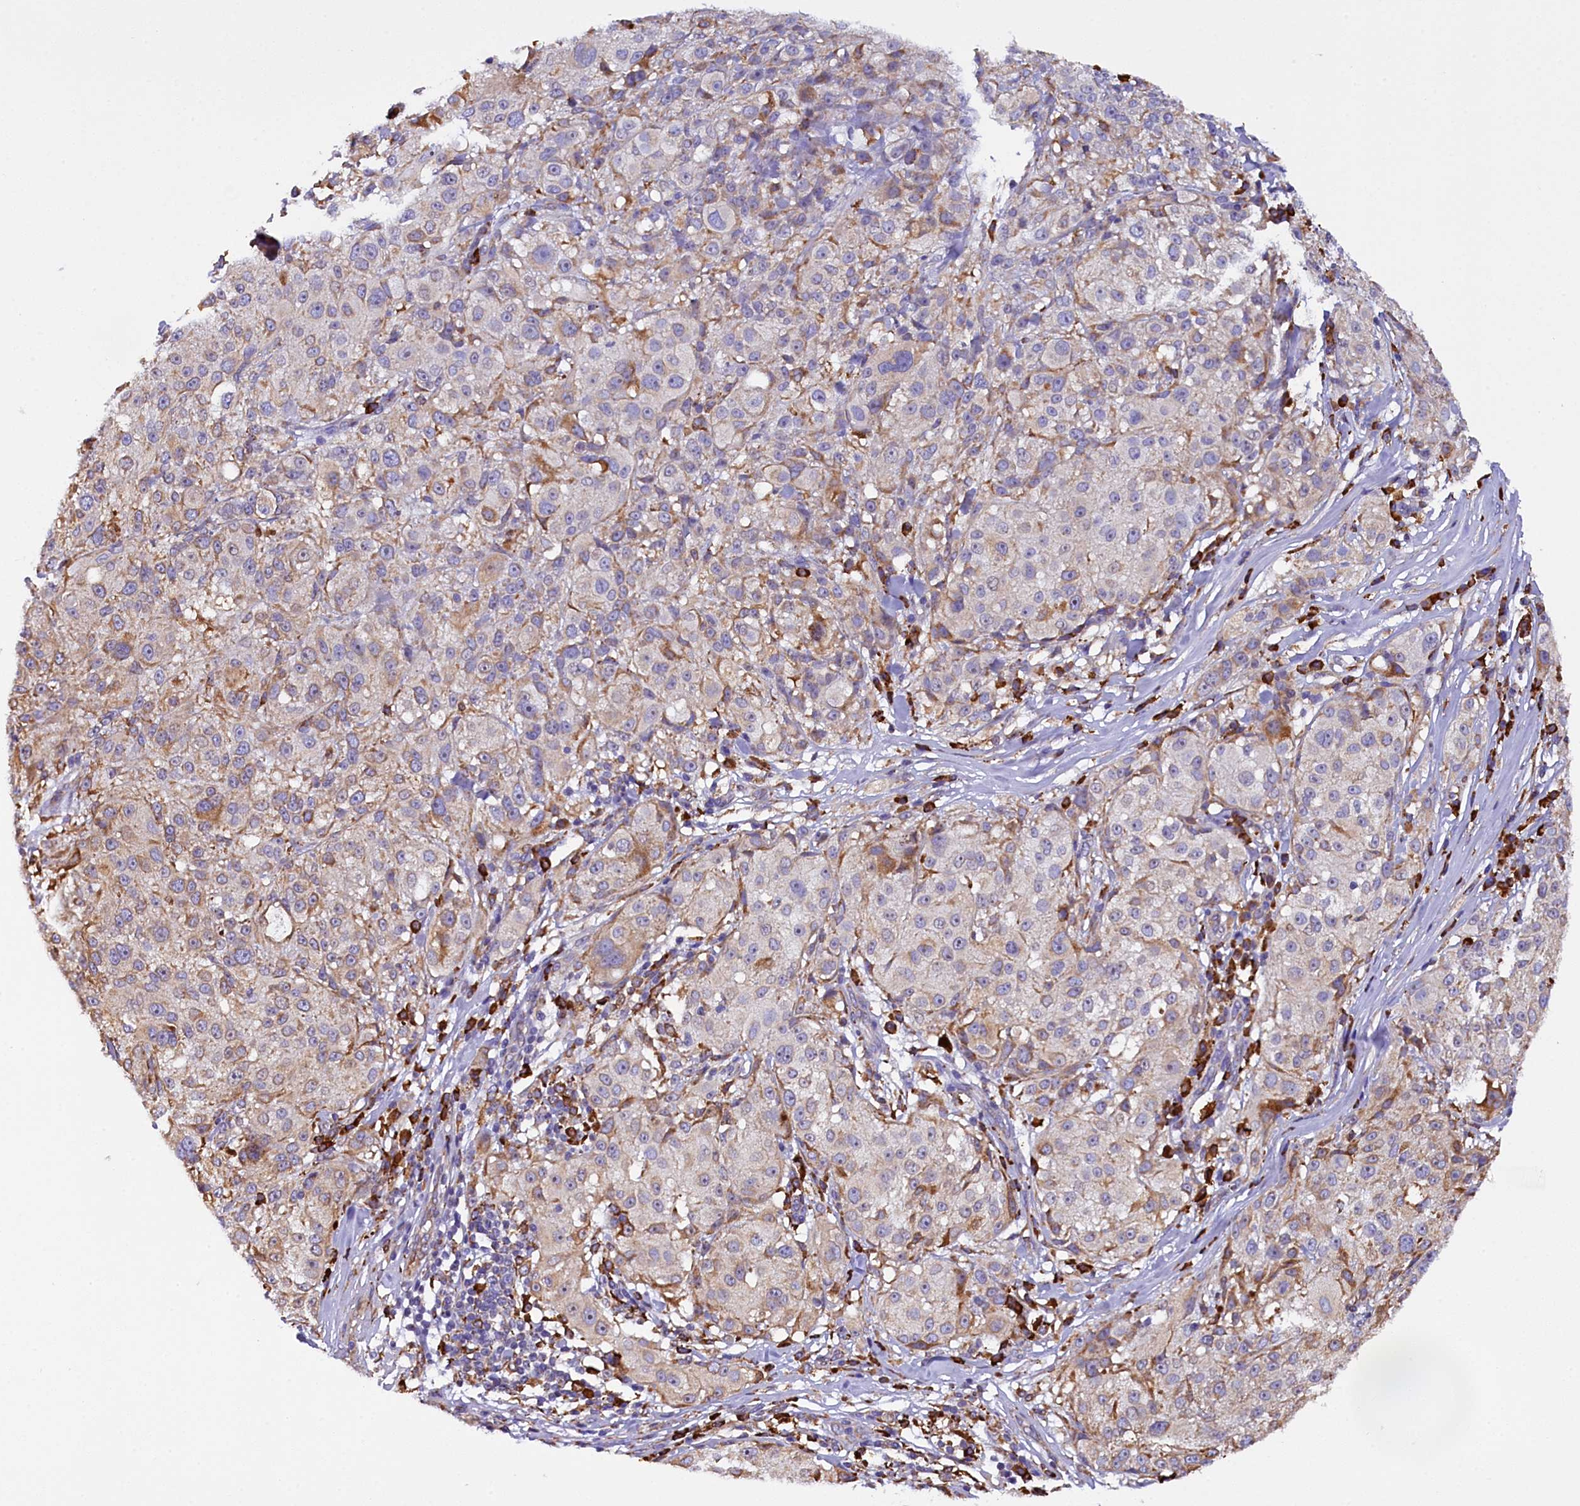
{"staining": {"intensity": "weak", "quantity": "<25%", "location": "cytoplasmic/membranous"}, "tissue": "melanoma", "cell_type": "Tumor cells", "image_type": "cancer", "snomed": [{"axis": "morphology", "description": "Necrosis, NOS"}, {"axis": "morphology", "description": "Malignant melanoma, NOS"}, {"axis": "topography", "description": "Skin"}], "caption": "A photomicrograph of human melanoma is negative for staining in tumor cells.", "gene": "CAPS2", "patient": {"sex": "female", "age": 87}}